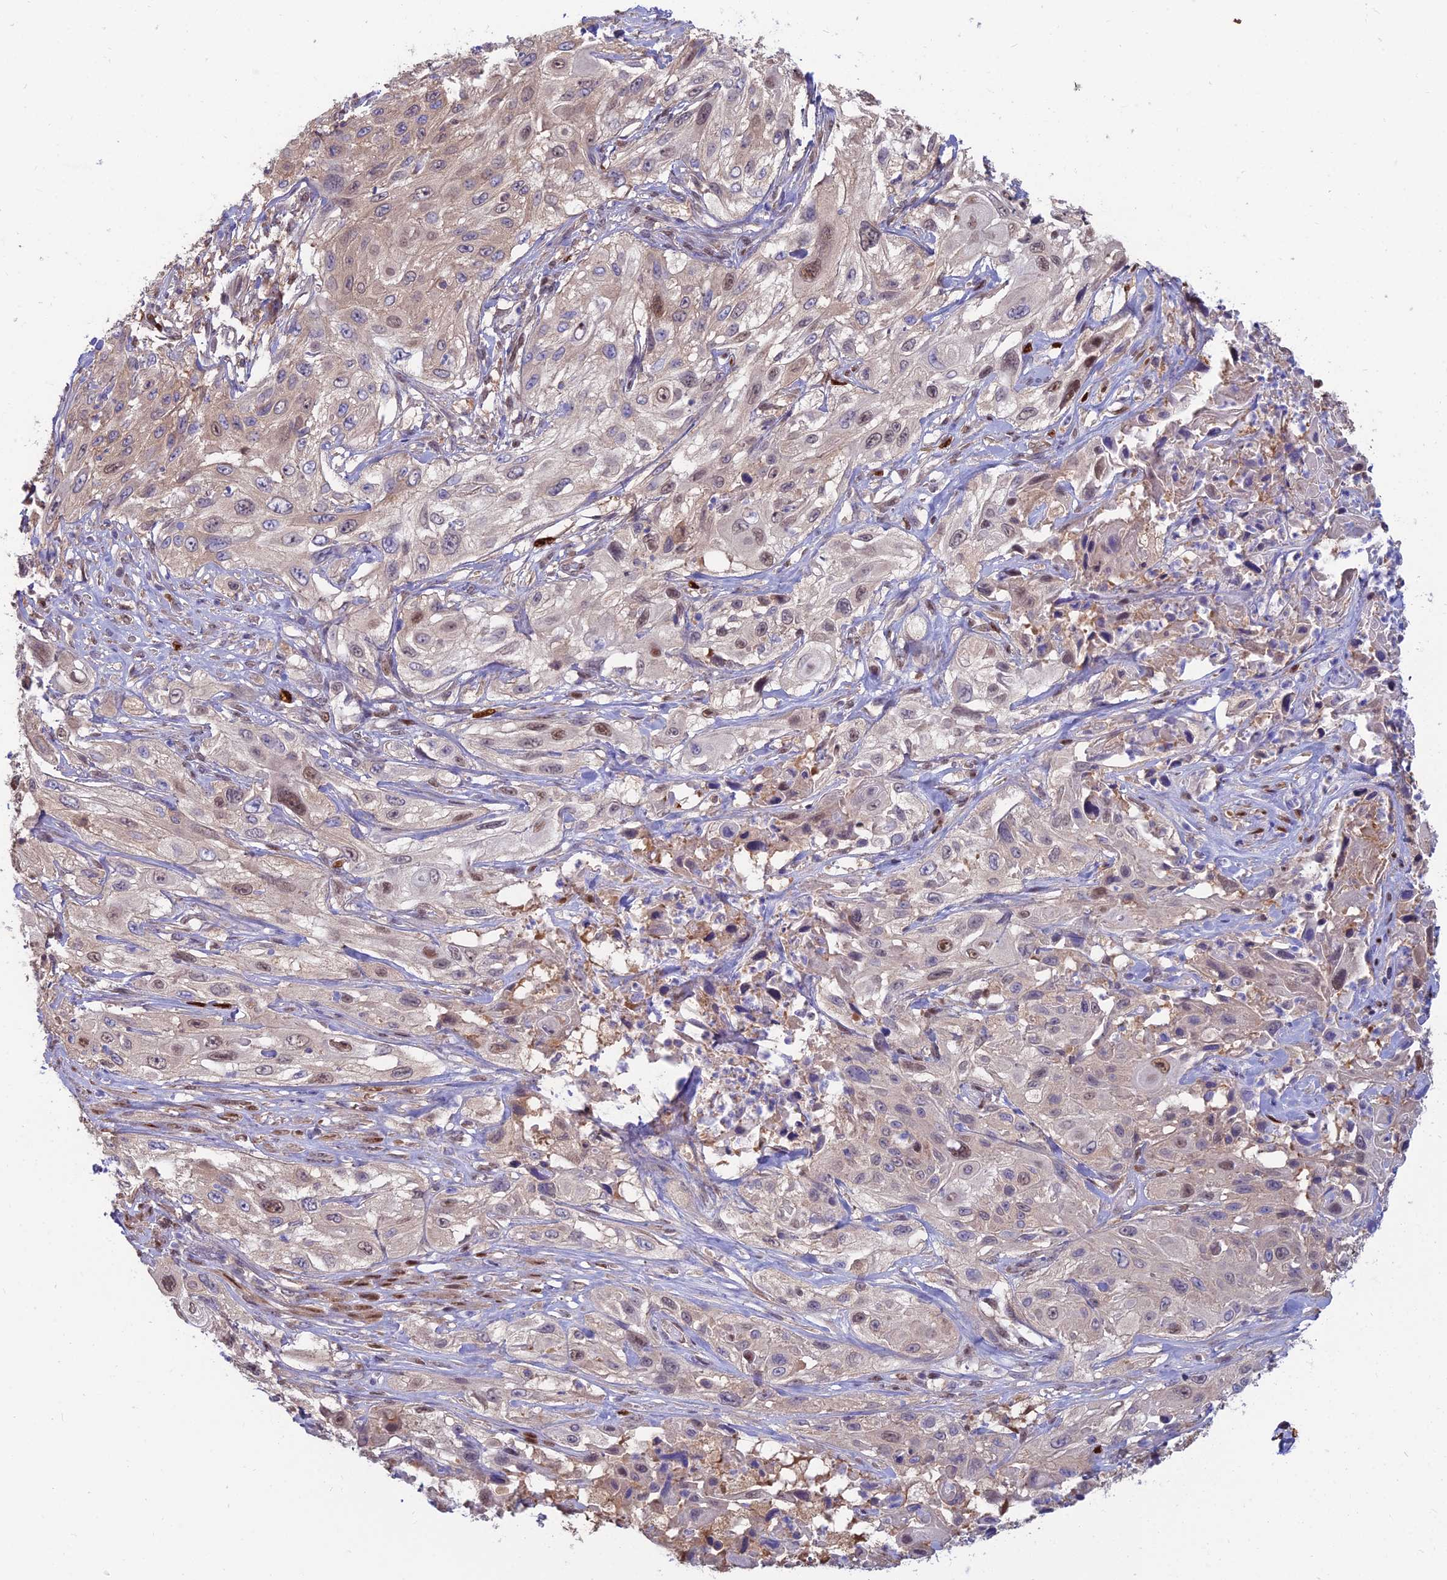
{"staining": {"intensity": "moderate", "quantity": "25%-75%", "location": "cytoplasmic/membranous,nuclear"}, "tissue": "cervical cancer", "cell_type": "Tumor cells", "image_type": "cancer", "snomed": [{"axis": "morphology", "description": "Squamous cell carcinoma, NOS"}, {"axis": "topography", "description": "Cervix"}], "caption": "Immunohistochemistry (IHC) image of cervical cancer (squamous cell carcinoma) stained for a protein (brown), which demonstrates medium levels of moderate cytoplasmic/membranous and nuclear staining in approximately 25%-75% of tumor cells.", "gene": "DNPEP", "patient": {"sex": "female", "age": 42}}